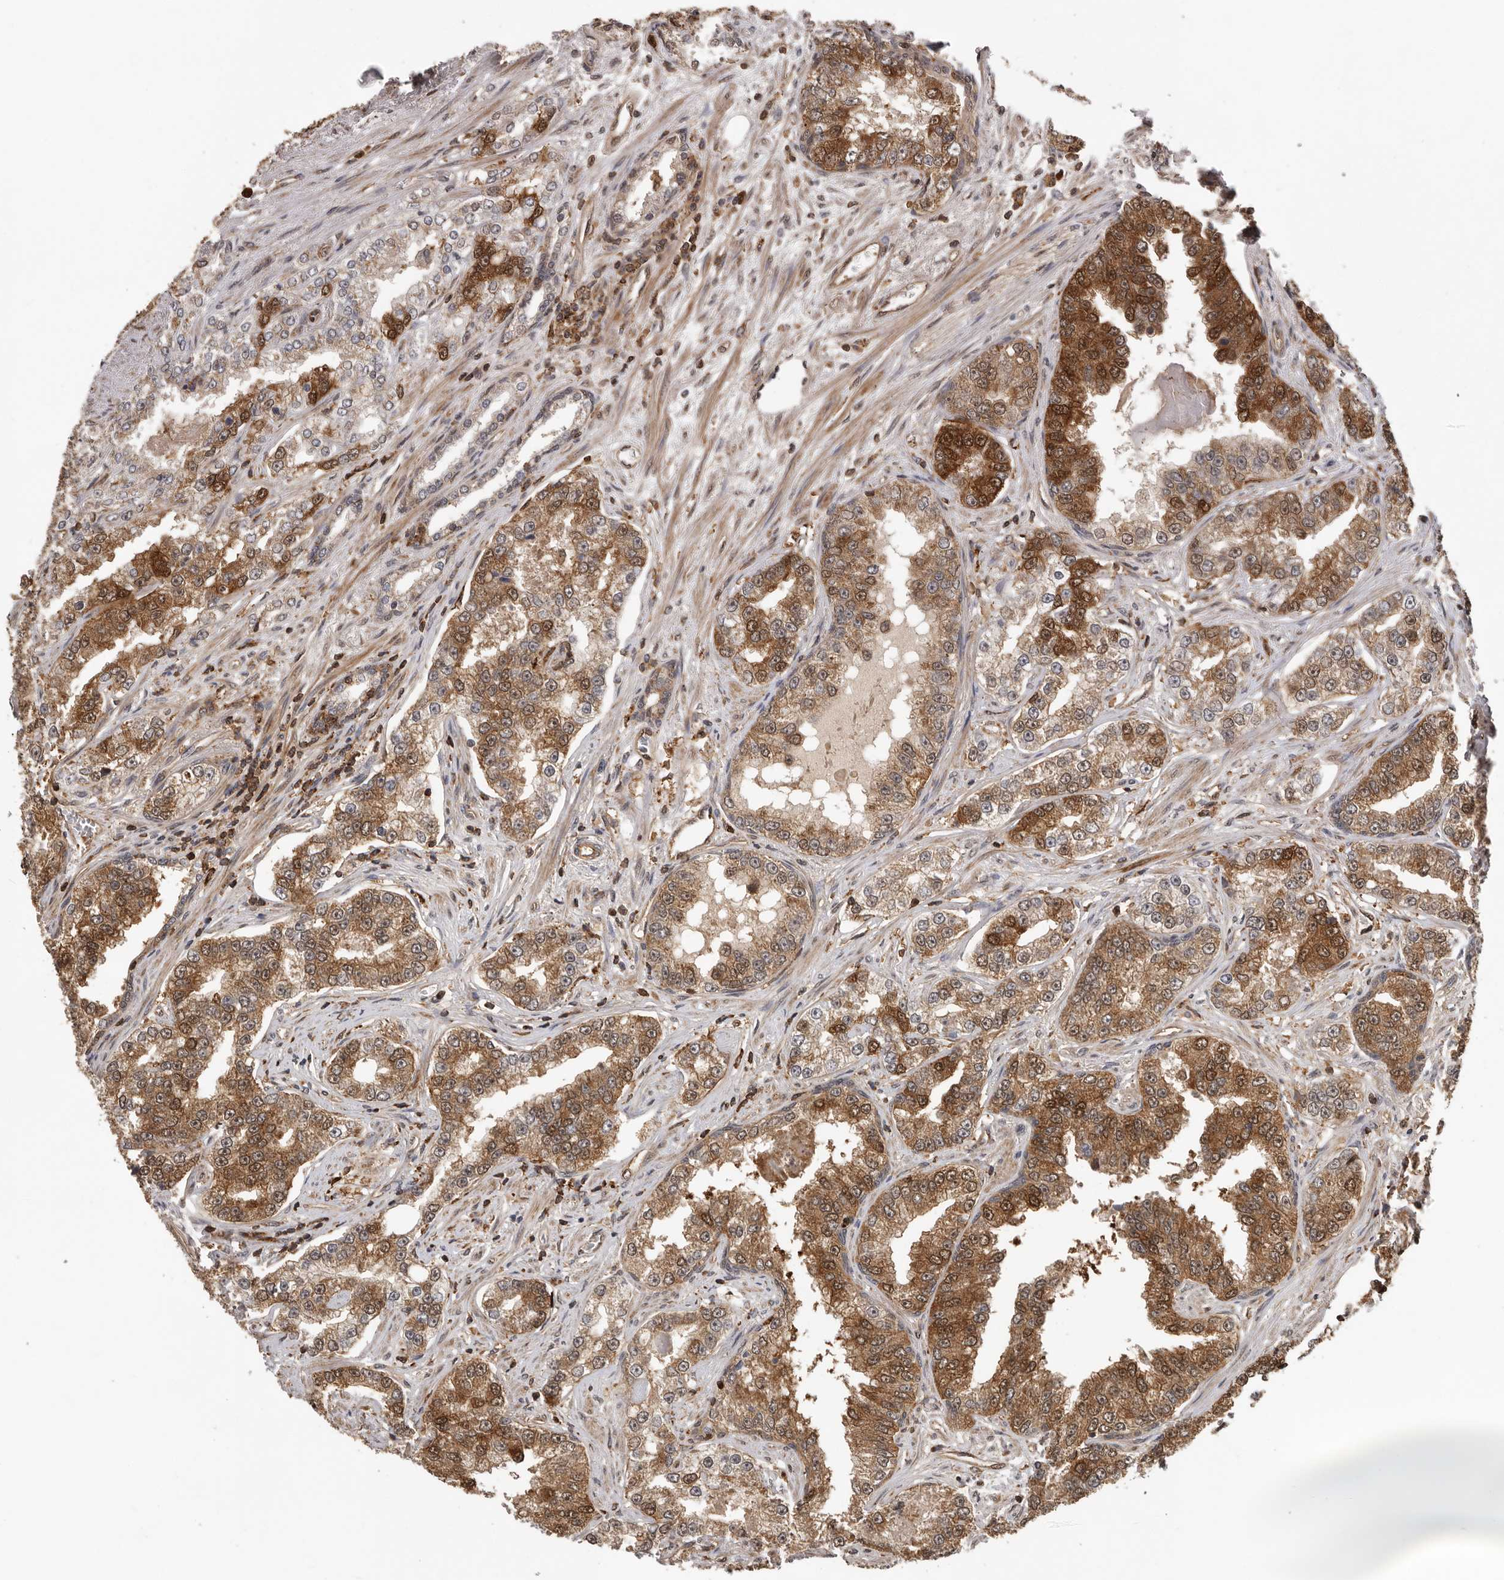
{"staining": {"intensity": "strong", "quantity": "25%-75%", "location": "cytoplasmic/membranous,nuclear"}, "tissue": "prostate cancer", "cell_type": "Tumor cells", "image_type": "cancer", "snomed": [{"axis": "morphology", "description": "Normal tissue, NOS"}, {"axis": "morphology", "description": "Adenocarcinoma, High grade"}, {"axis": "topography", "description": "Prostate"}], "caption": "Immunohistochemistry (IHC) staining of prostate cancer, which displays high levels of strong cytoplasmic/membranous and nuclear positivity in approximately 25%-75% of tumor cells indicating strong cytoplasmic/membranous and nuclear protein expression. The staining was performed using DAB (3,3'-diaminobenzidine) (brown) for protein detection and nuclei were counterstained in hematoxylin (blue).", "gene": "RNF157", "patient": {"sex": "male", "age": 83}}